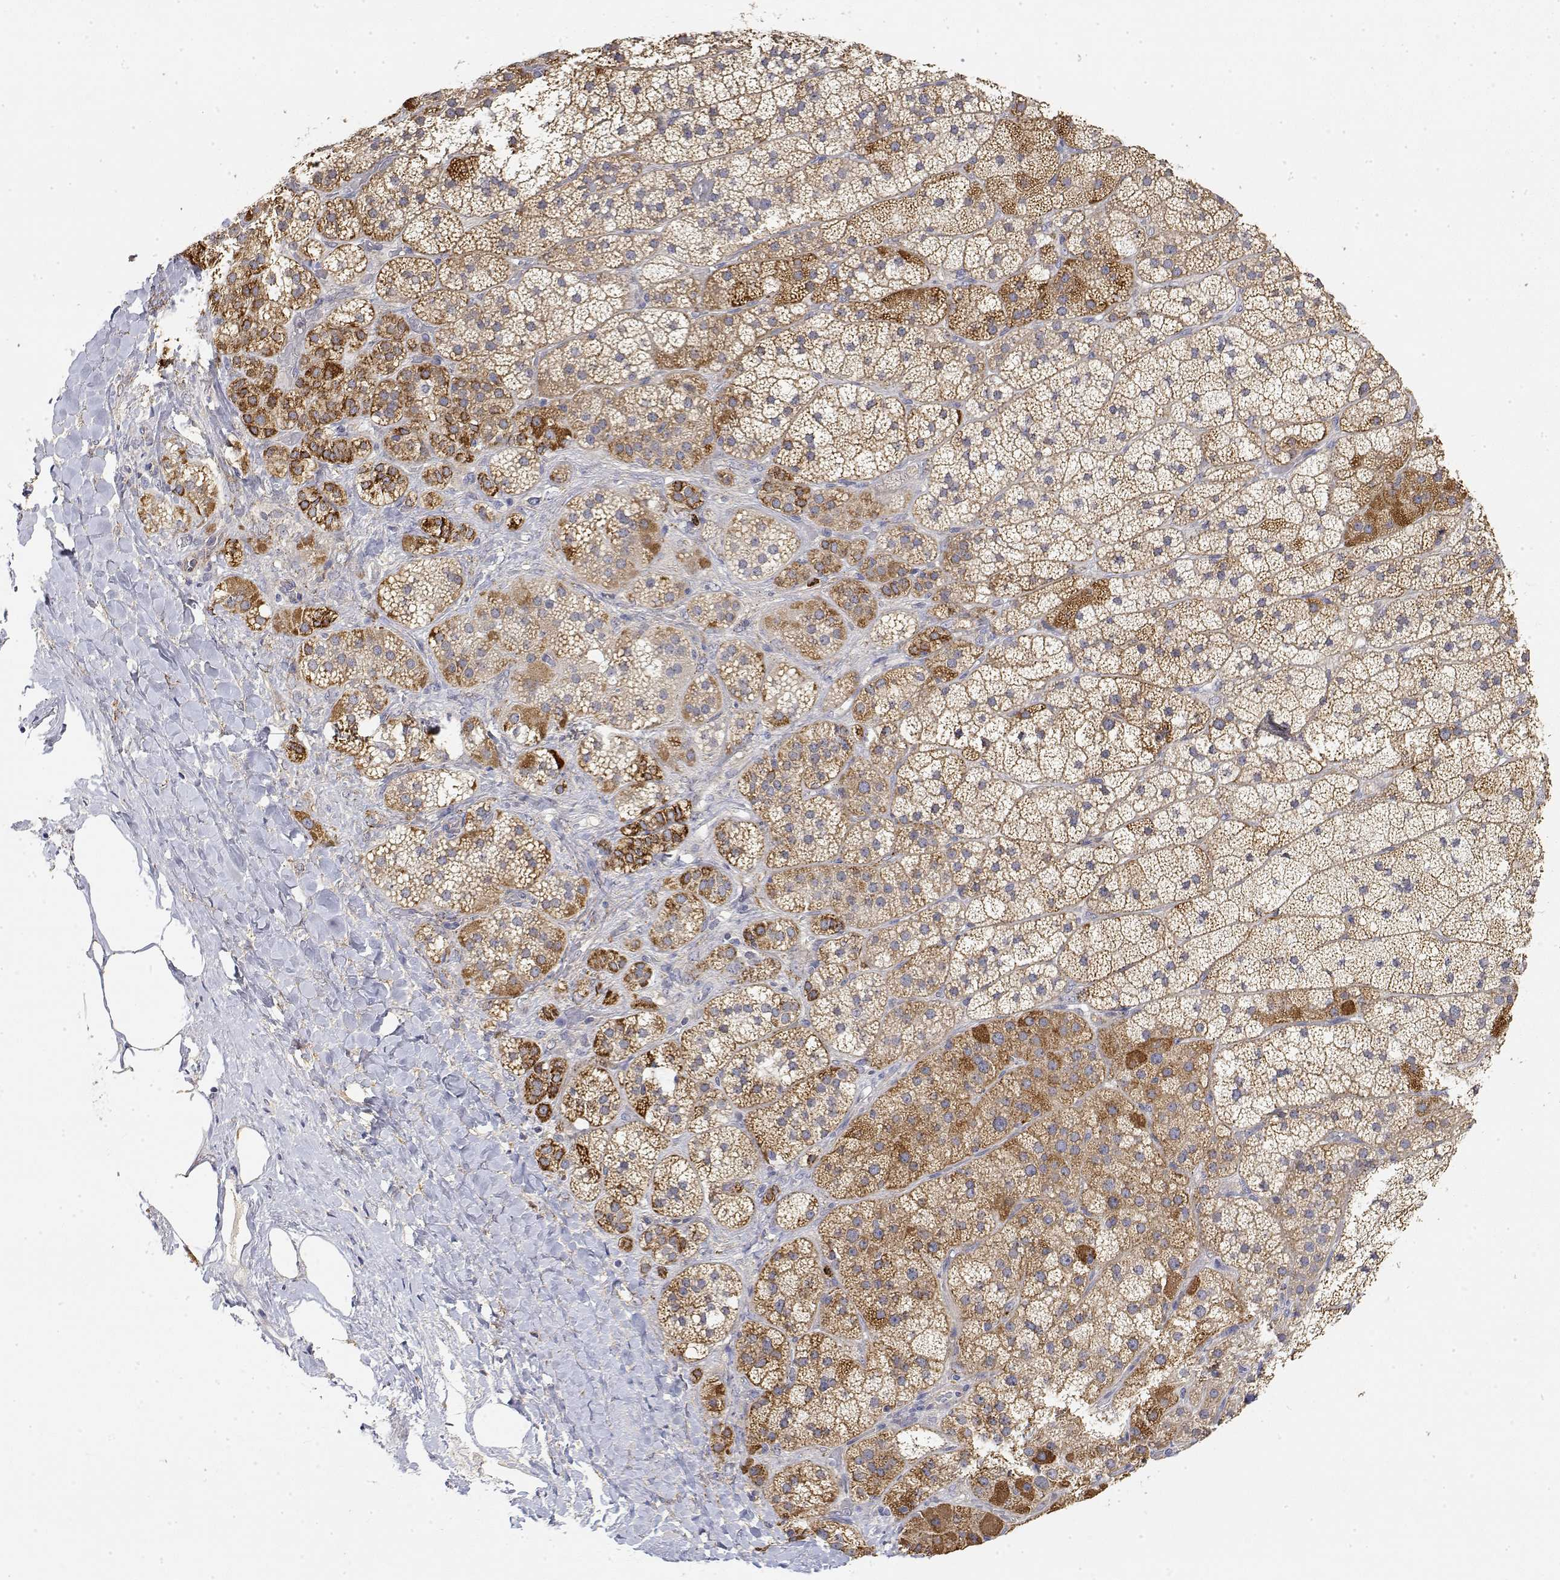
{"staining": {"intensity": "moderate", "quantity": ">75%", "location": "cytoplasmic/membranous"}, "tissue": "adrenal gland", "cell_type": "Glandular cells", "image_type": "normal", "snomed": [{"axis": "morphology", "description": "Normal tissue, NOS"}, {"axis": "topography", "description": "Adrenal gland"}], "caption": "About >75% of glandular cells in benign human adrenal gland demonstrate moderate cytoplasmic/membranous protein positivity as visualized by brown immunohistochemical staining.", "gene": "LONRF3", "patient": {"sex": "male", "age": 57}}